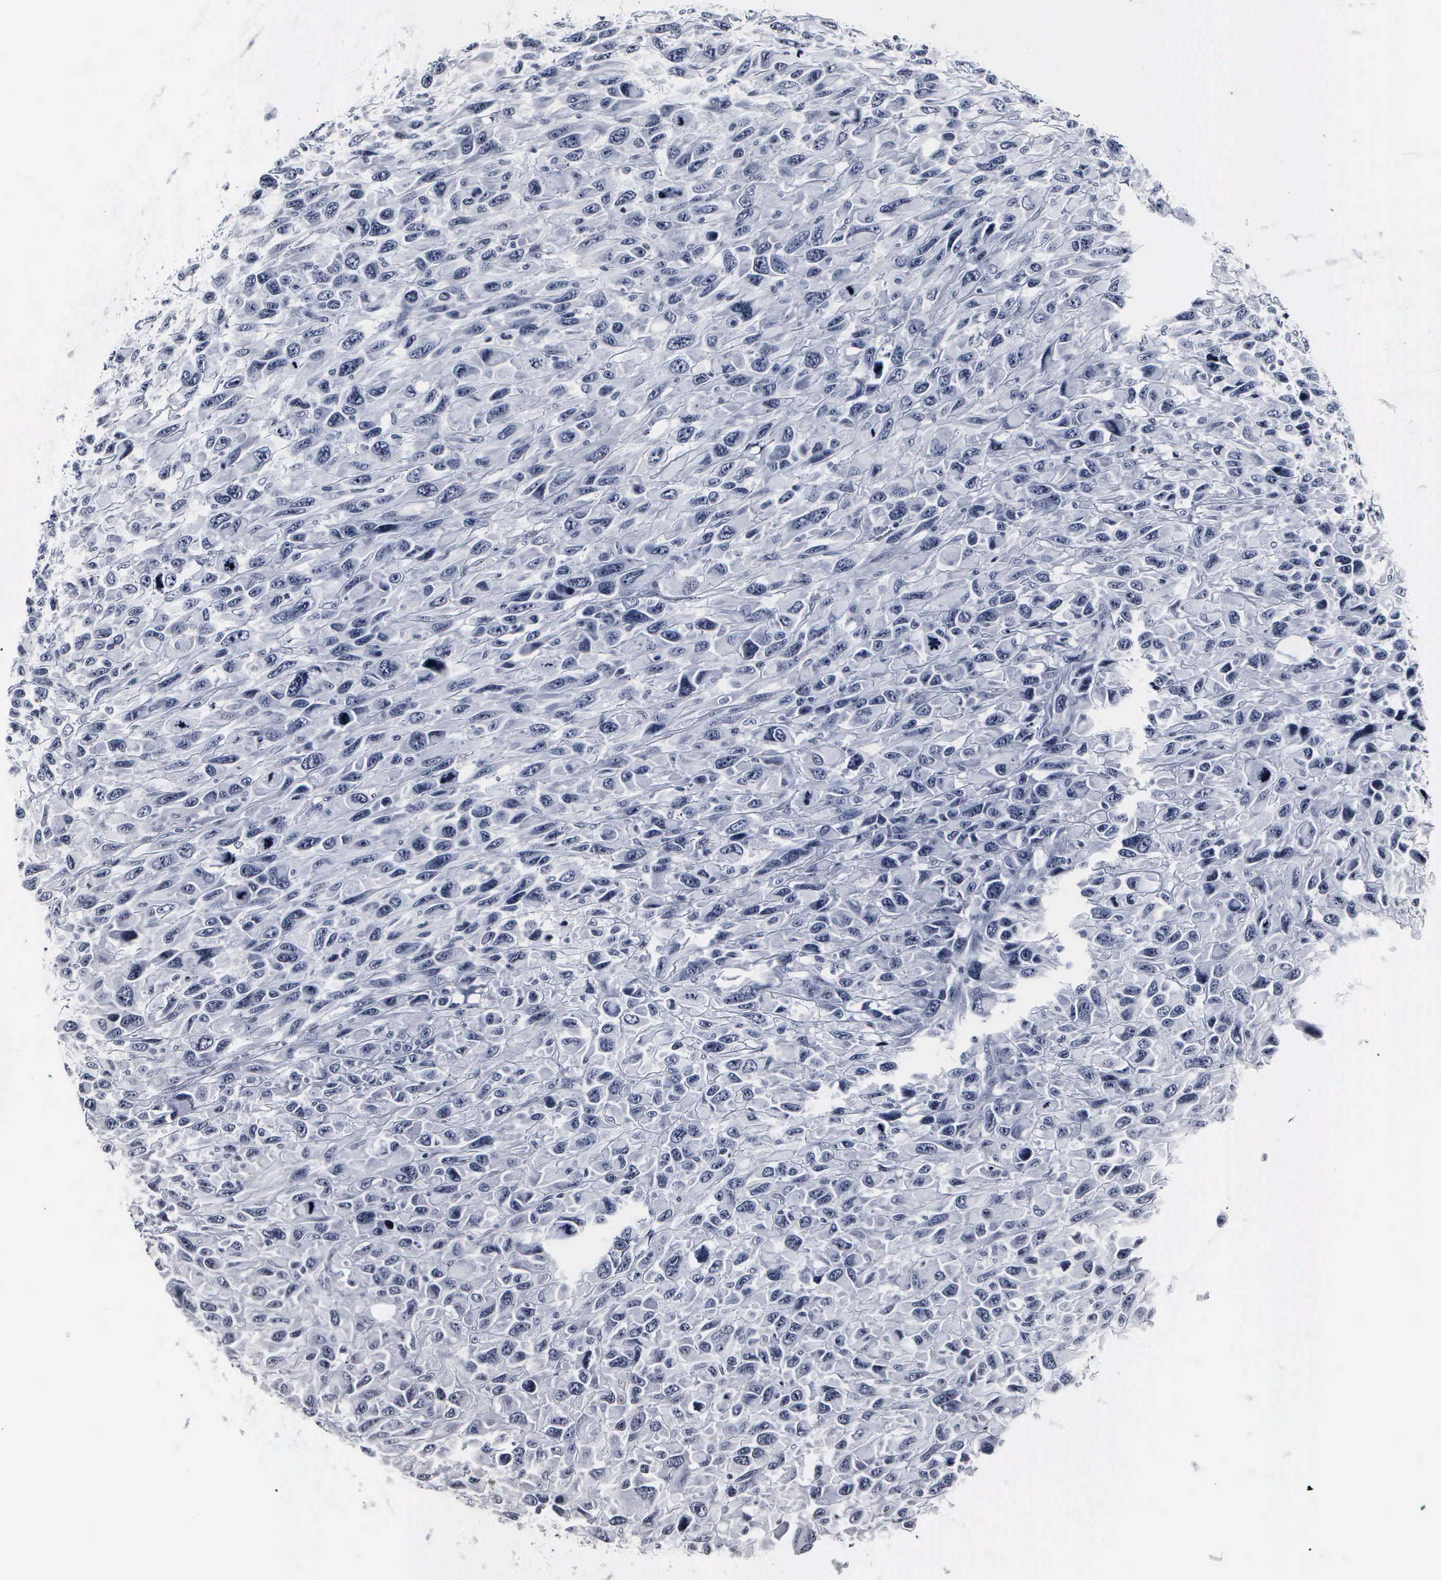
{"staining": {"intensity": "negative", "quantity": "none", "location": "none"}, "tissue": "renal cancer", "cell_type": "Tumor cells", "image_type": "cancer", "snomed": [{"axis": "morphology", "description": "Adenocarcinoma, NOS"}, {"axis": "topography", "description": "Kidney"}], "caption": "This is an immunohistochemistry micrograph of human renal adenocarcinoma. There is no staining in tumor cells.", "gene": "DGCR2", "patient": {"sex": "male", "age": 79}}